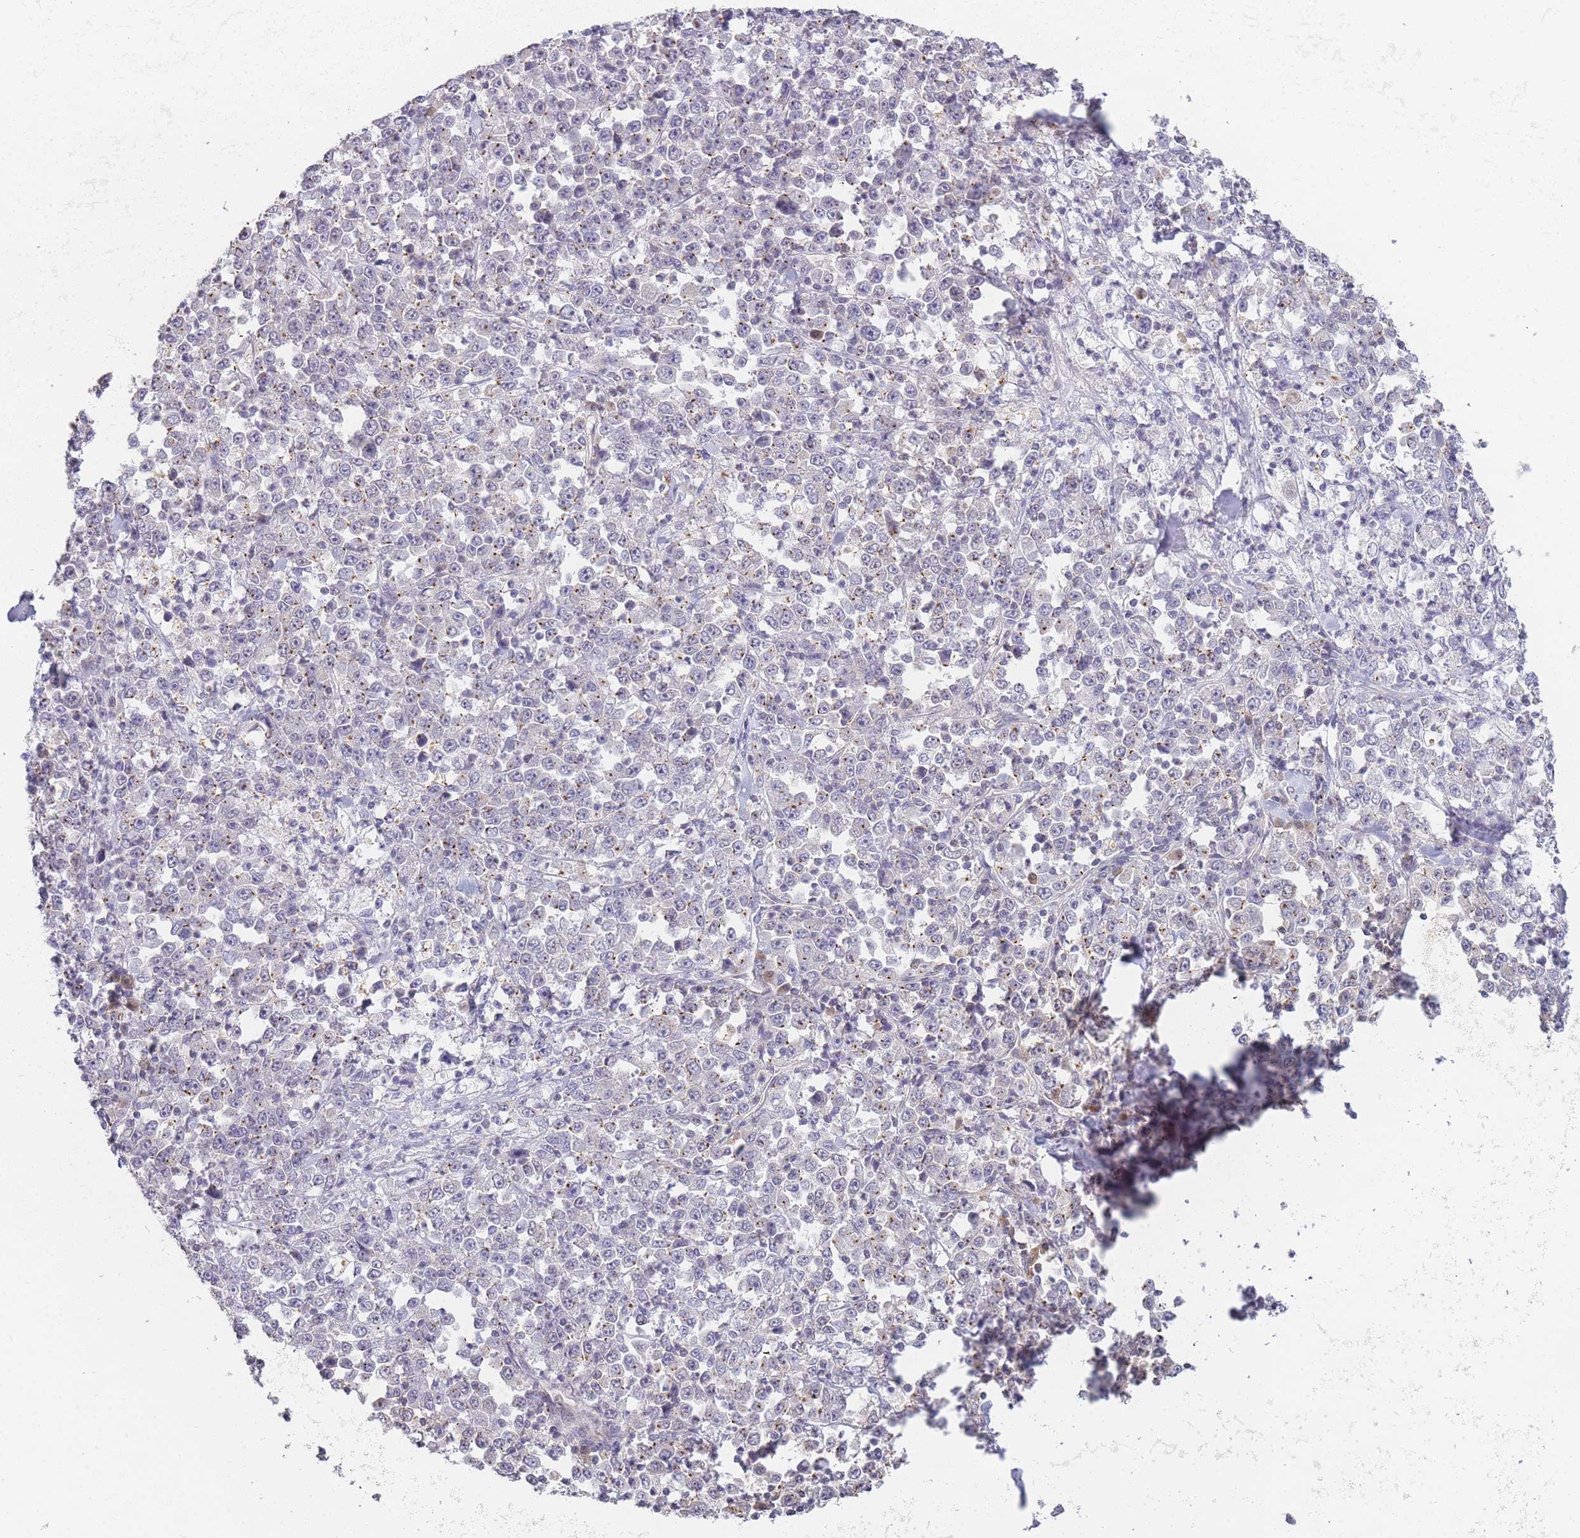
{"staining": {"intensity": "weak", "quantity": "25%-75%", "location": "cytoplasmic/membranous"}, "tissue": "stomach cancer", "cell_type": "Tumor cells", "image_type": "cancer", "snomed": [{"axis": "morphology", "description": "Normal tissue, NOS"}, {"axis": "morphology", "description": "Adenocarcinoma, NOS"}, {"axis": "topography", "description": "Stomach, upper"}, {"axis": "topography", "description": "Stomach"}], "caption": "Stomach cancer (adenocarcinoma) was stained to show a protein in brown. There is low levels of weak cytoplasmic/membranous staining in about 25%-75% of tumor cells.", "gene": "MRI1", "patient": {"sex": "male", "age": 59}}